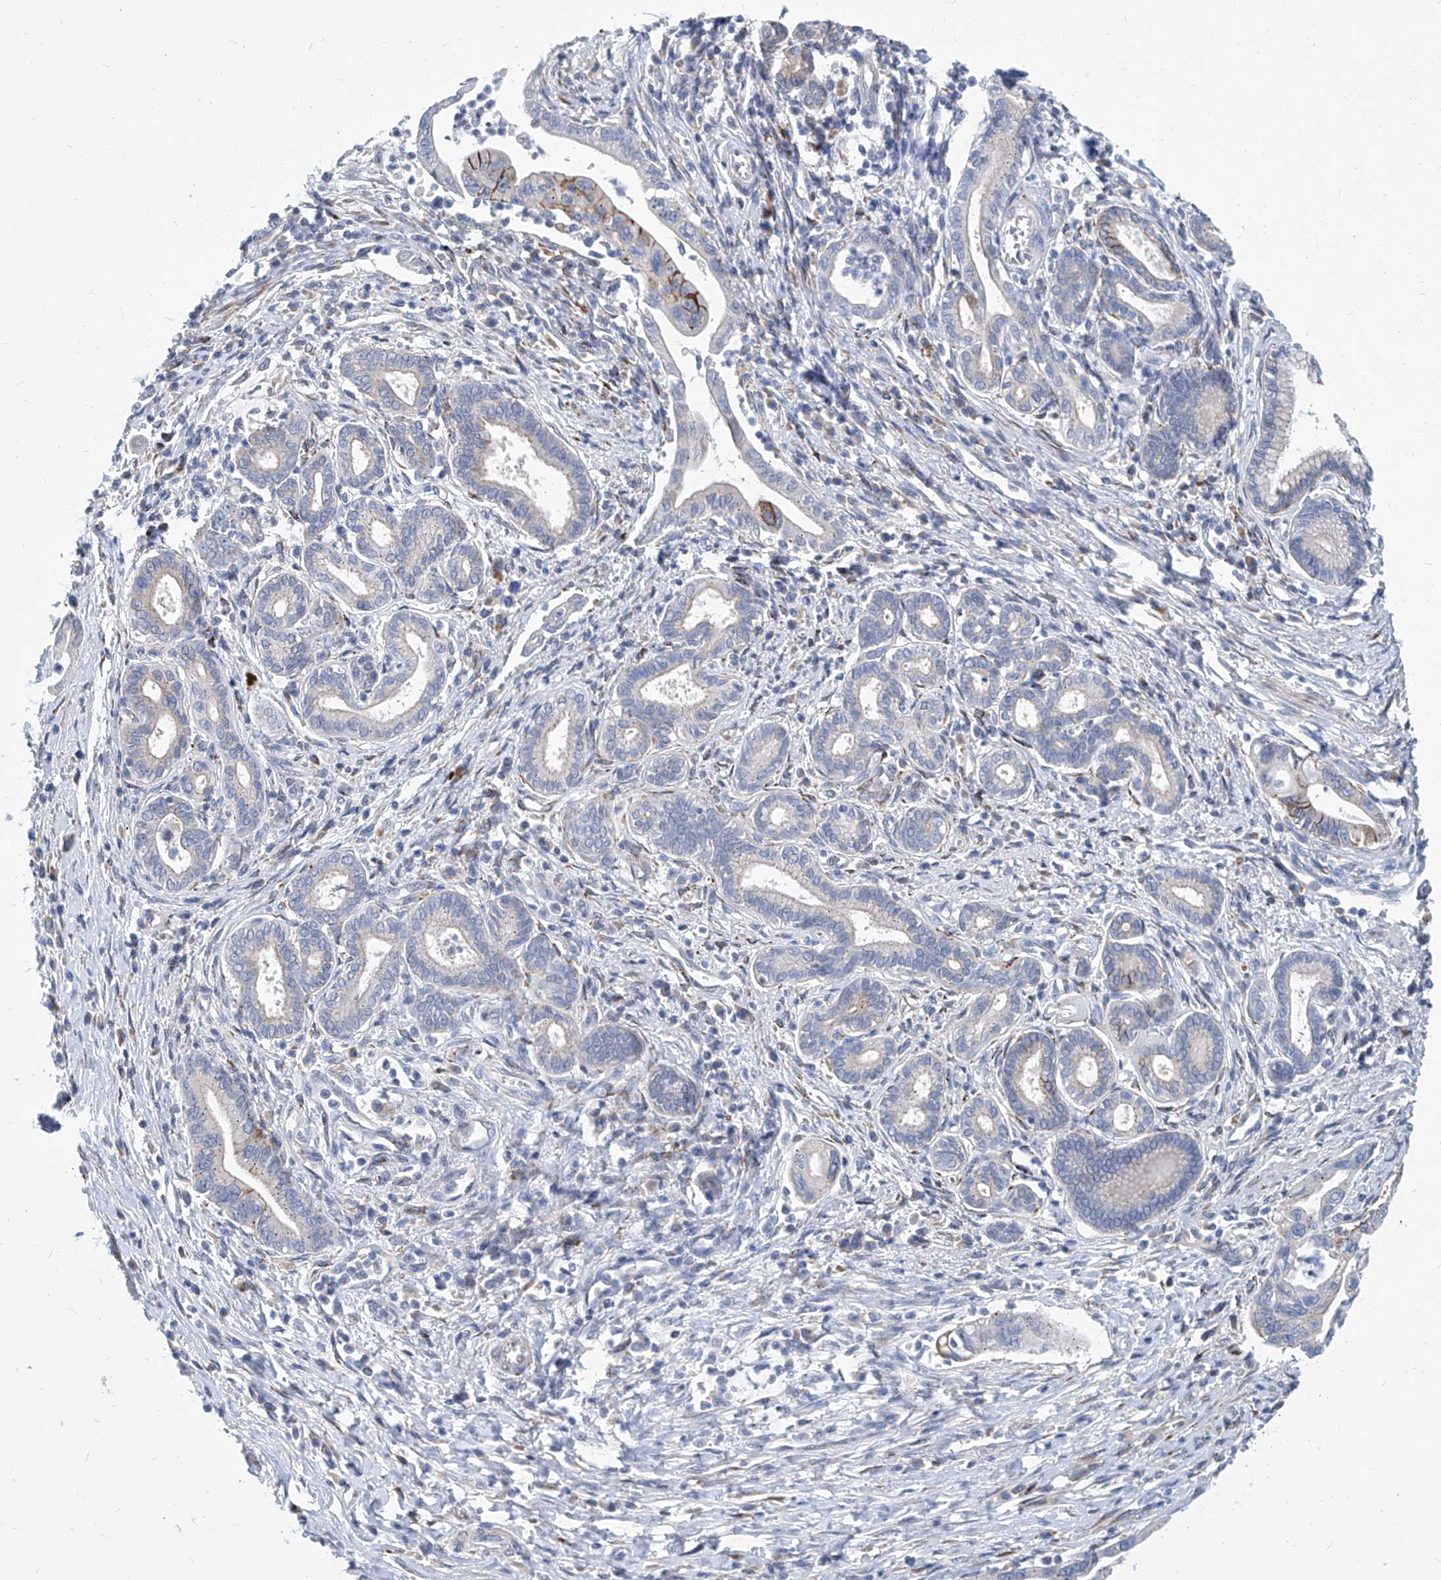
{"staining": {"intensity": "moderate", "quantity": "25%-75%", "location": "cytoplasmic/membranous"}, "tissue": "pancreatic cancer", "cell_type": "Tumor cells", "image_type": "cancer", "snomed": [{"axis": "morphology", "description": "Adenocarcinoma, NOS"}, {"axis": "topography", "description": "Pancreas"}], "caption": "Approximately 25%-75% of tumor cells in human pancreatic cancer (adenocarcinoma) exhibit moderate cytoplasmic/membranous protein expression as visualized by brown immunohistochemical staining.", "gene": "FPR2", "patient": {"sex": "male", "age": 78}}